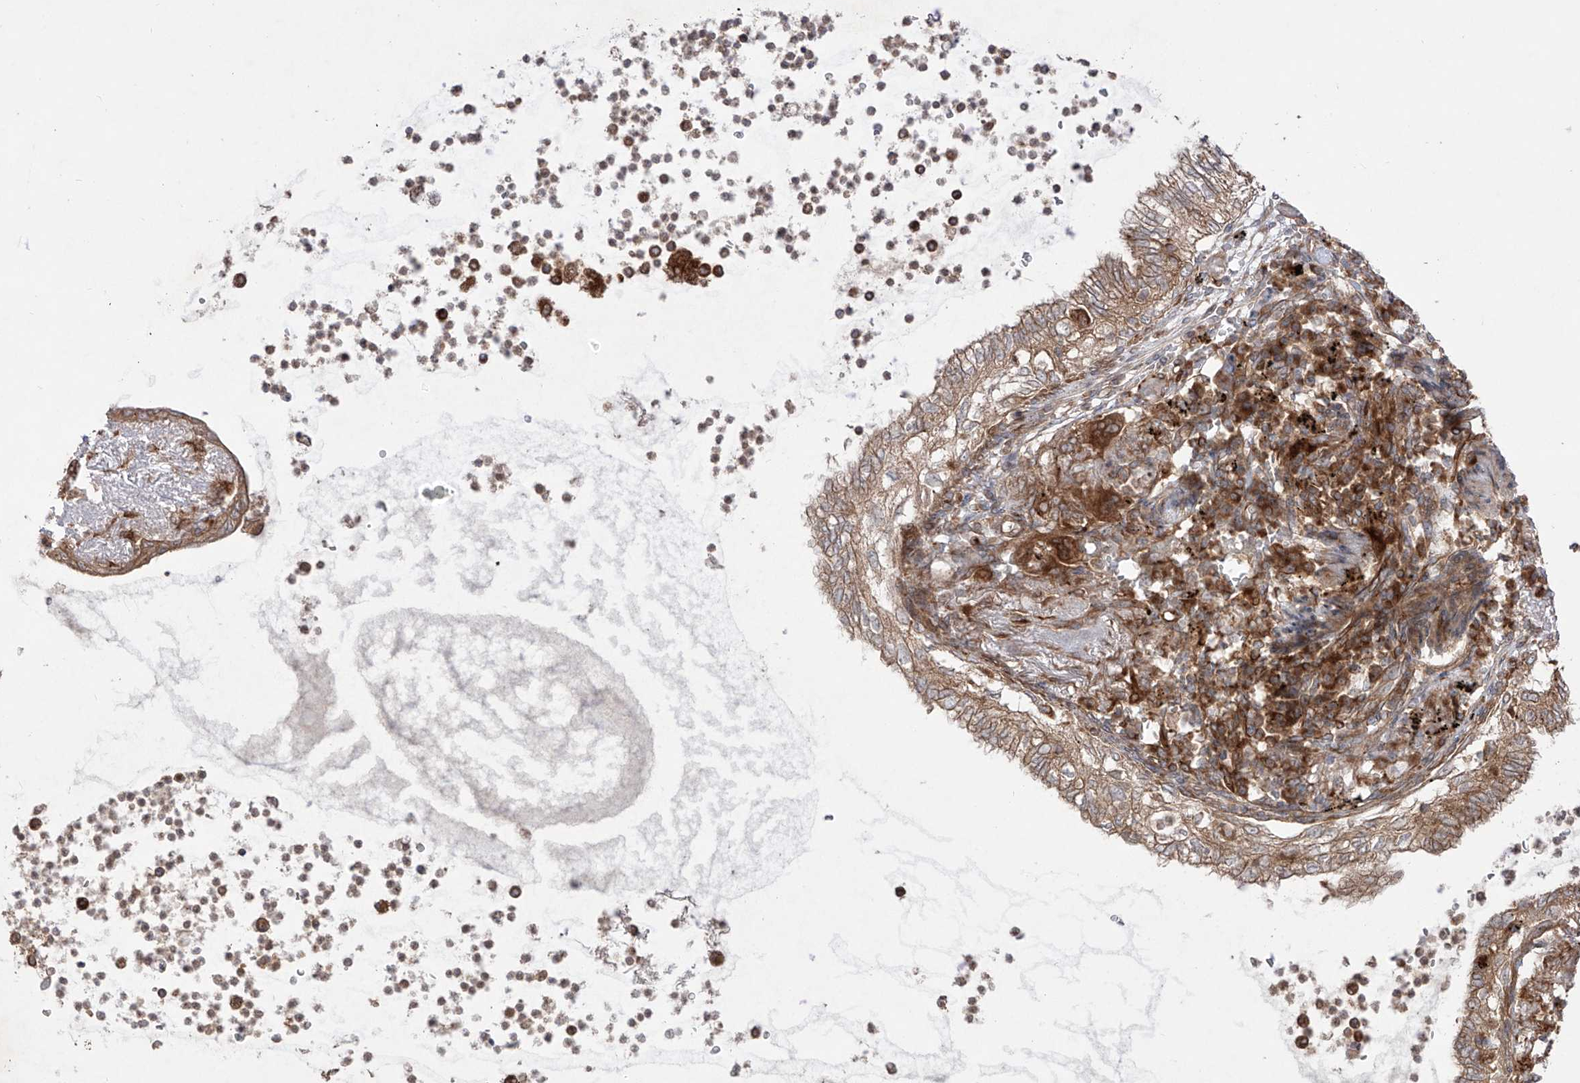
{"staining": {"intensity": "moderate", "quantity": ">75%", "location": "cytoplasmic/membranous"}, "tissue": "lung cancer", "cell_type": "Tumor cells", "image_type": "cancer", "snomed": [{"axis": "morphology", "description": "Adenocarcinoma, NOS"}, {"axis": "topography", "description": "Lung"}], "caption": "Lung adenocarcinoma tissue reveals moderate cytoplasmic/membranous staining in approximately >75% of tumor cells, visualized by immunohistochemistry. The staining is performed using DAB brown chromogen to label protein expression. The nuclei are counter-stained blue using hematoxylin.", "gene": "YKT6", "patient": {"sex": "female", "age": 70}}